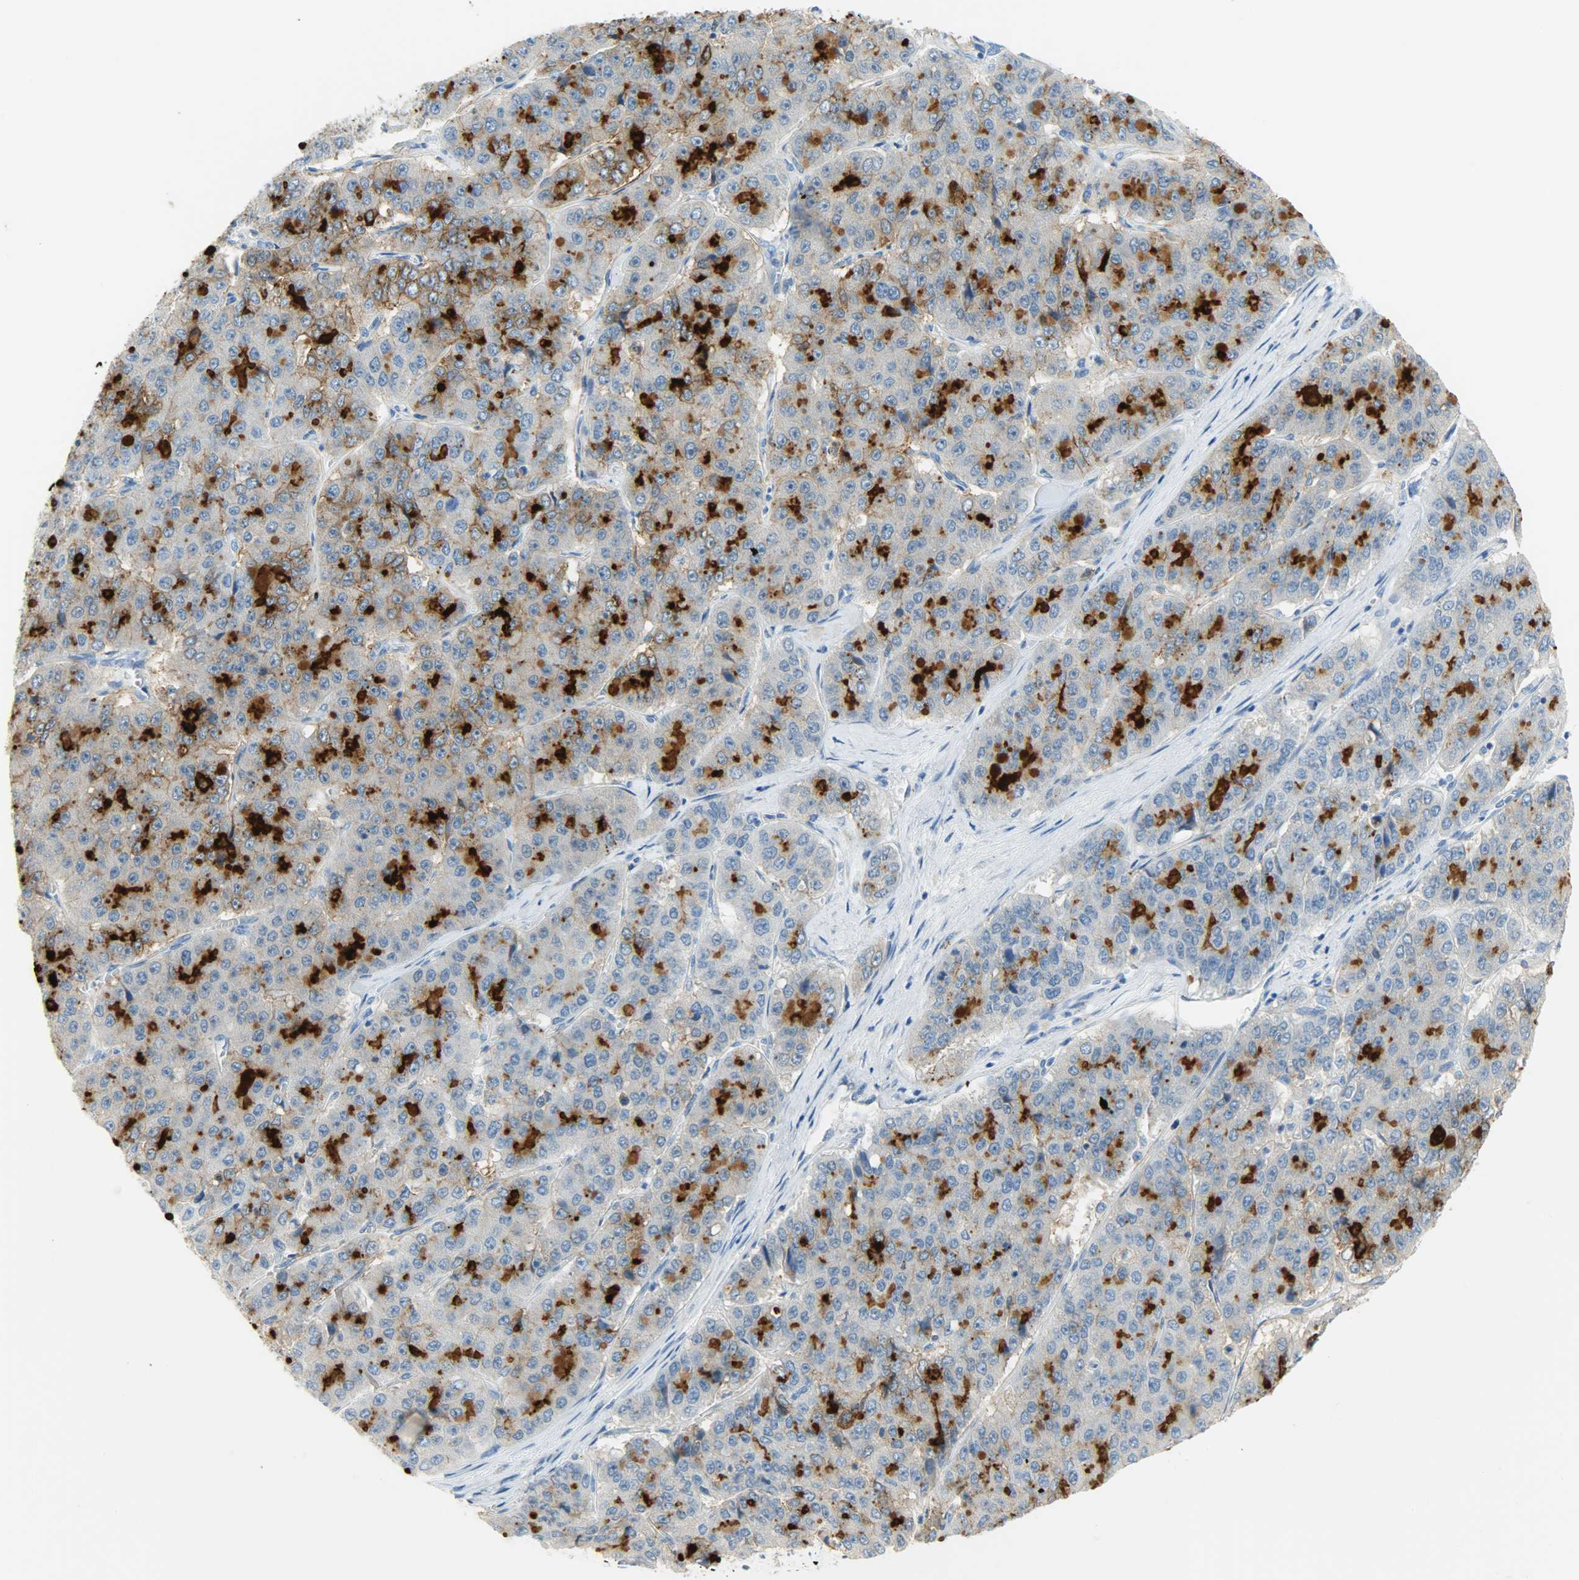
{"staining": {"intensity": "strong", "quantity": ">75%", "location": "cytoplasmic/membranous"}, "tissue": "pancreatic cancer", "cell_type": "Tumor cells", "image_type": "cancer", "snomed": [{"axis": "morphology", "description": "Adenocarcinoma, NOS"}, {"axis": "topography", "description": "Pancreas"}], "caption": "DAB (3,3'-diaminobenzidine) immunohistochemical staining of pancreatic cancer (adenocarcinoma) reveals strong cytoplasmic/membranous protein staining in approximately >75% of tumor cells. The protein is stained brown, and the nuclei are stained in blue (DAB IHC with brightfield microscopy, high magnification).", "gene": "PROM1", "patient": {"sex": "male", "age": 50}}